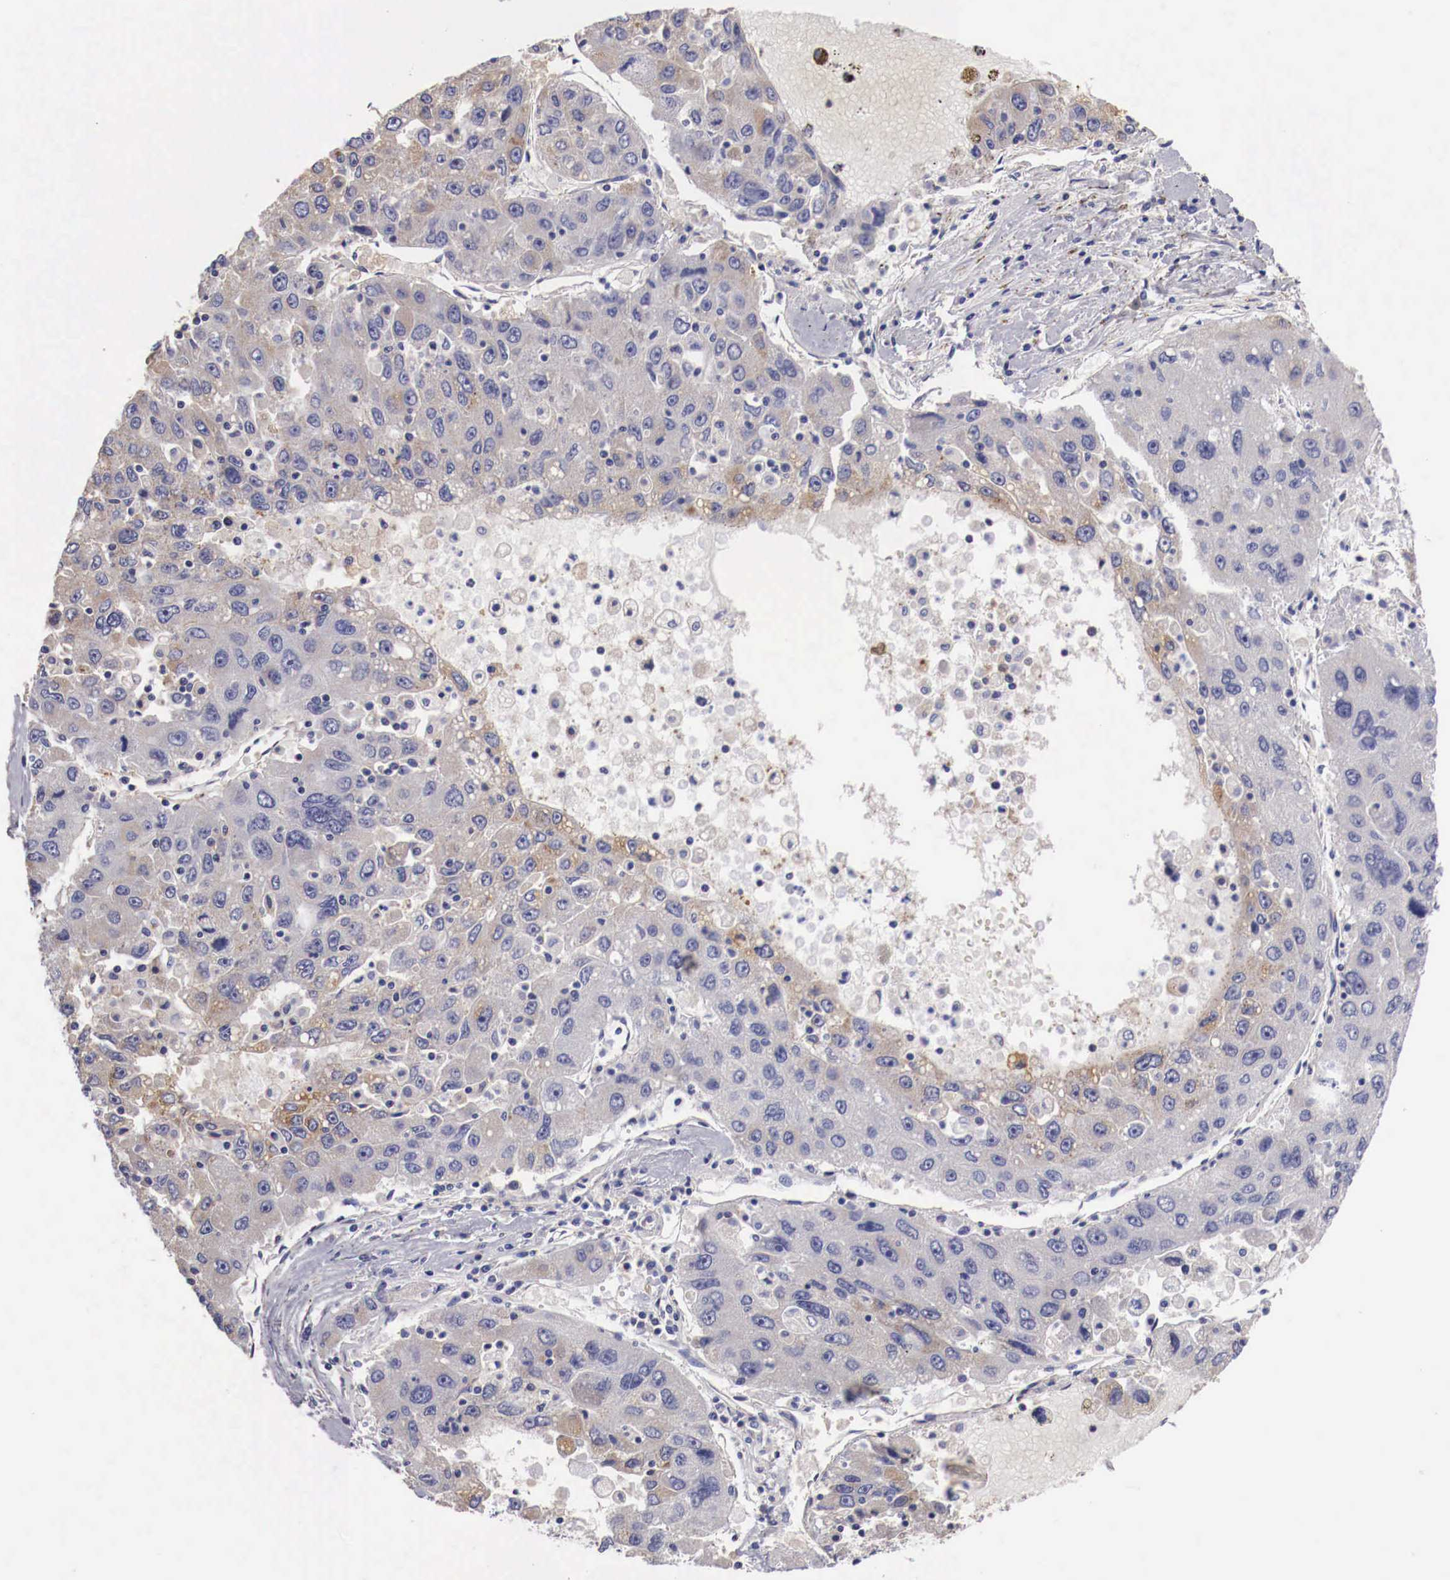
{"staining": {"intensity": "weak", "quantity": "<25%", "location": "cytoplasmic/membranous"}, "tissue": "liver cancer", "cell_type": "Tumor cells", "image_type": "cancer", "snomed": [{"axis": "morphology", "description": "Carcinoma, Hepatocellular, NOS"}, {"axis": "topography", "description": "Liver"}], "caption": "Immunohistochemistry (IHC) micrograph of neoplastic tissue: human hepatocellular carcinoma (liver) stained with DAB shows no significant protein staining in tumor cells.", "gene": "PITPNA", "patient": {"sex": "male", "age": 49}}